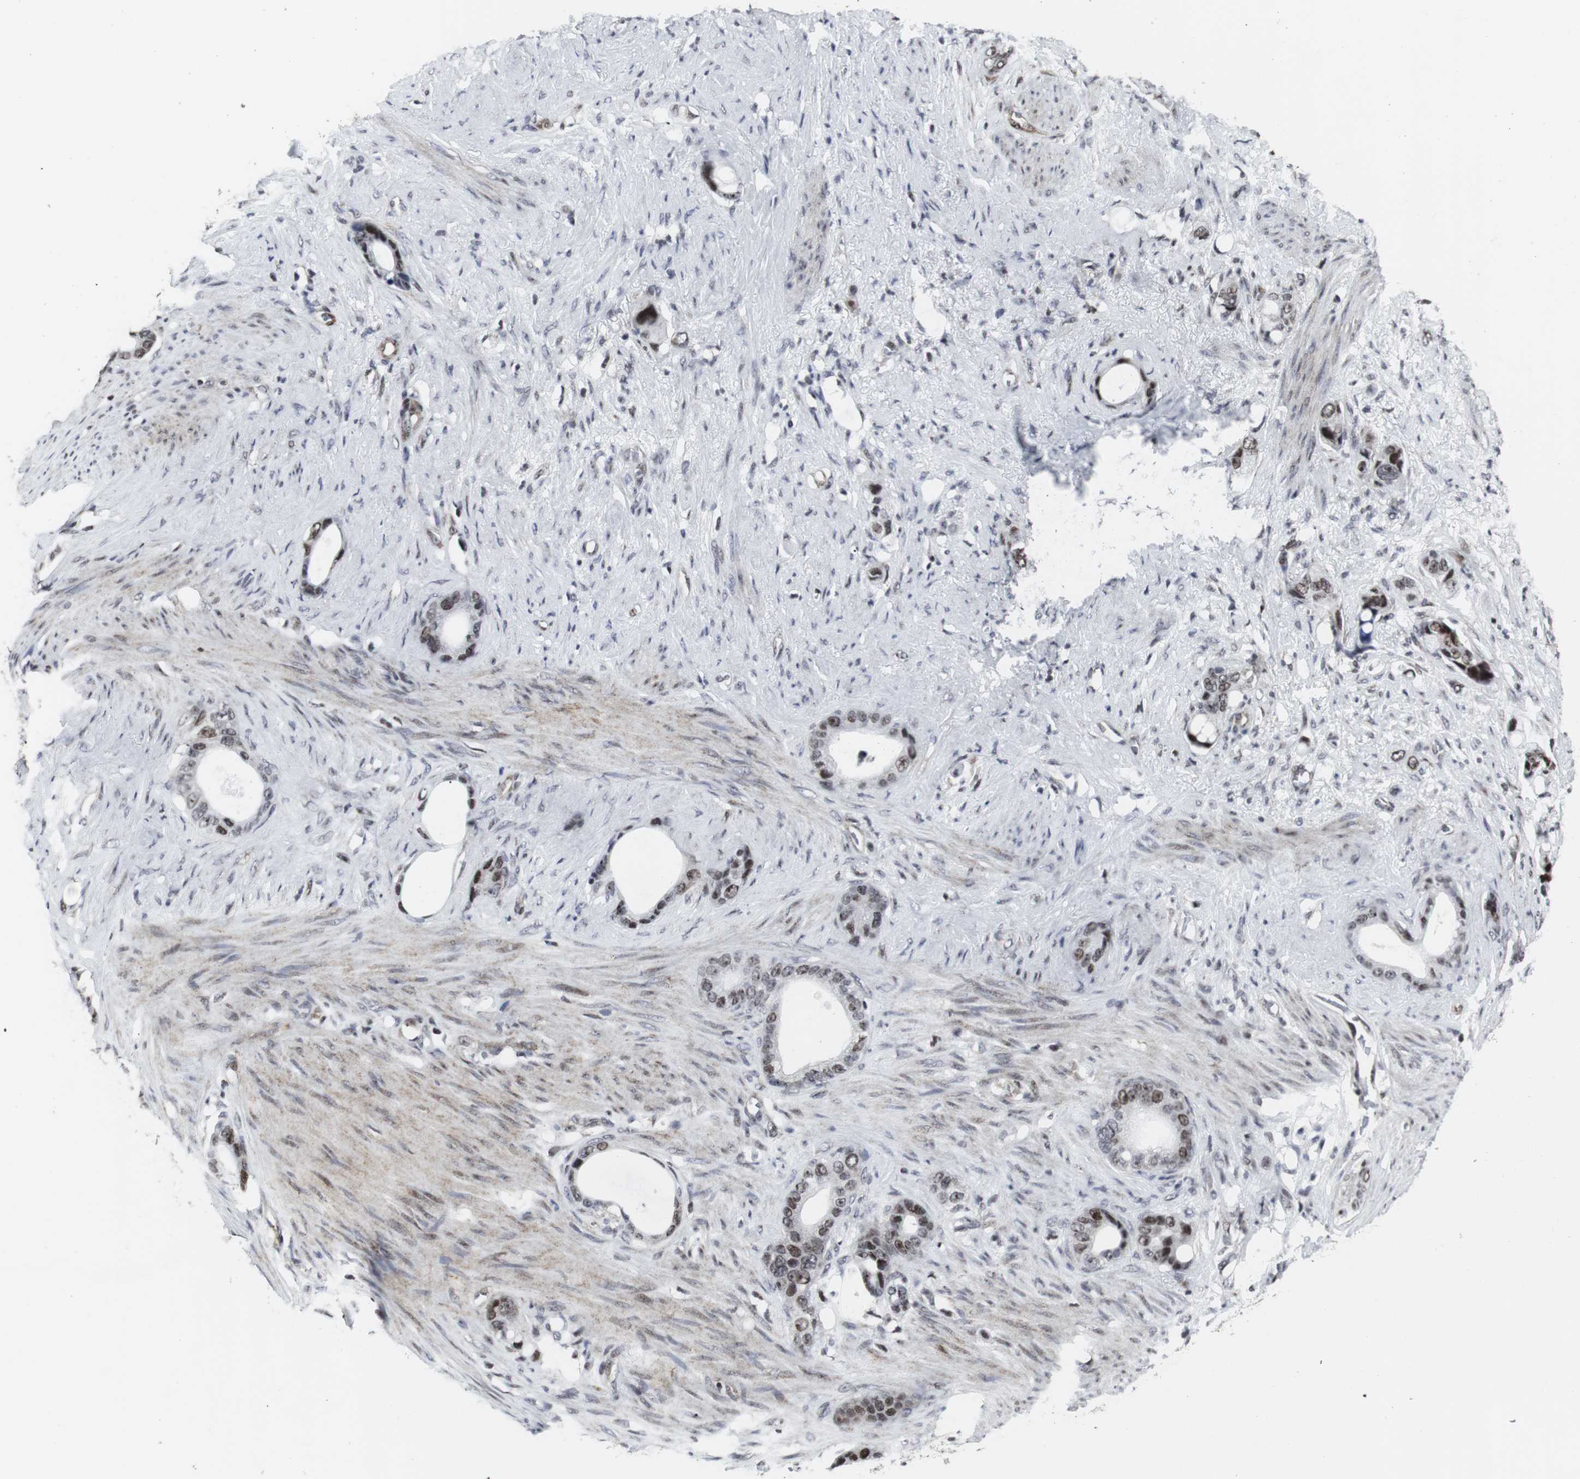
{"staining": {"intensity": "moderate", "quantity": "25%-75%", "location": "nuclear"}, "tissue": "stomach cancer", "cell_type": "Tumor cells", "image_type": "cancer", "snomed": [{"axis": "morphology", "description": "Adenocarcinoma, NOS"}, {"axis": "topography", "description": "Stomach"}], "caption": "Human adenocarcinoma (stomach) stained with a brown dye demonstrates moderate nuclear positive positivity in about 25%-75% of tumor cells.", "gene": "MLH1", "patient": {"sex": "female", "age": 75}}